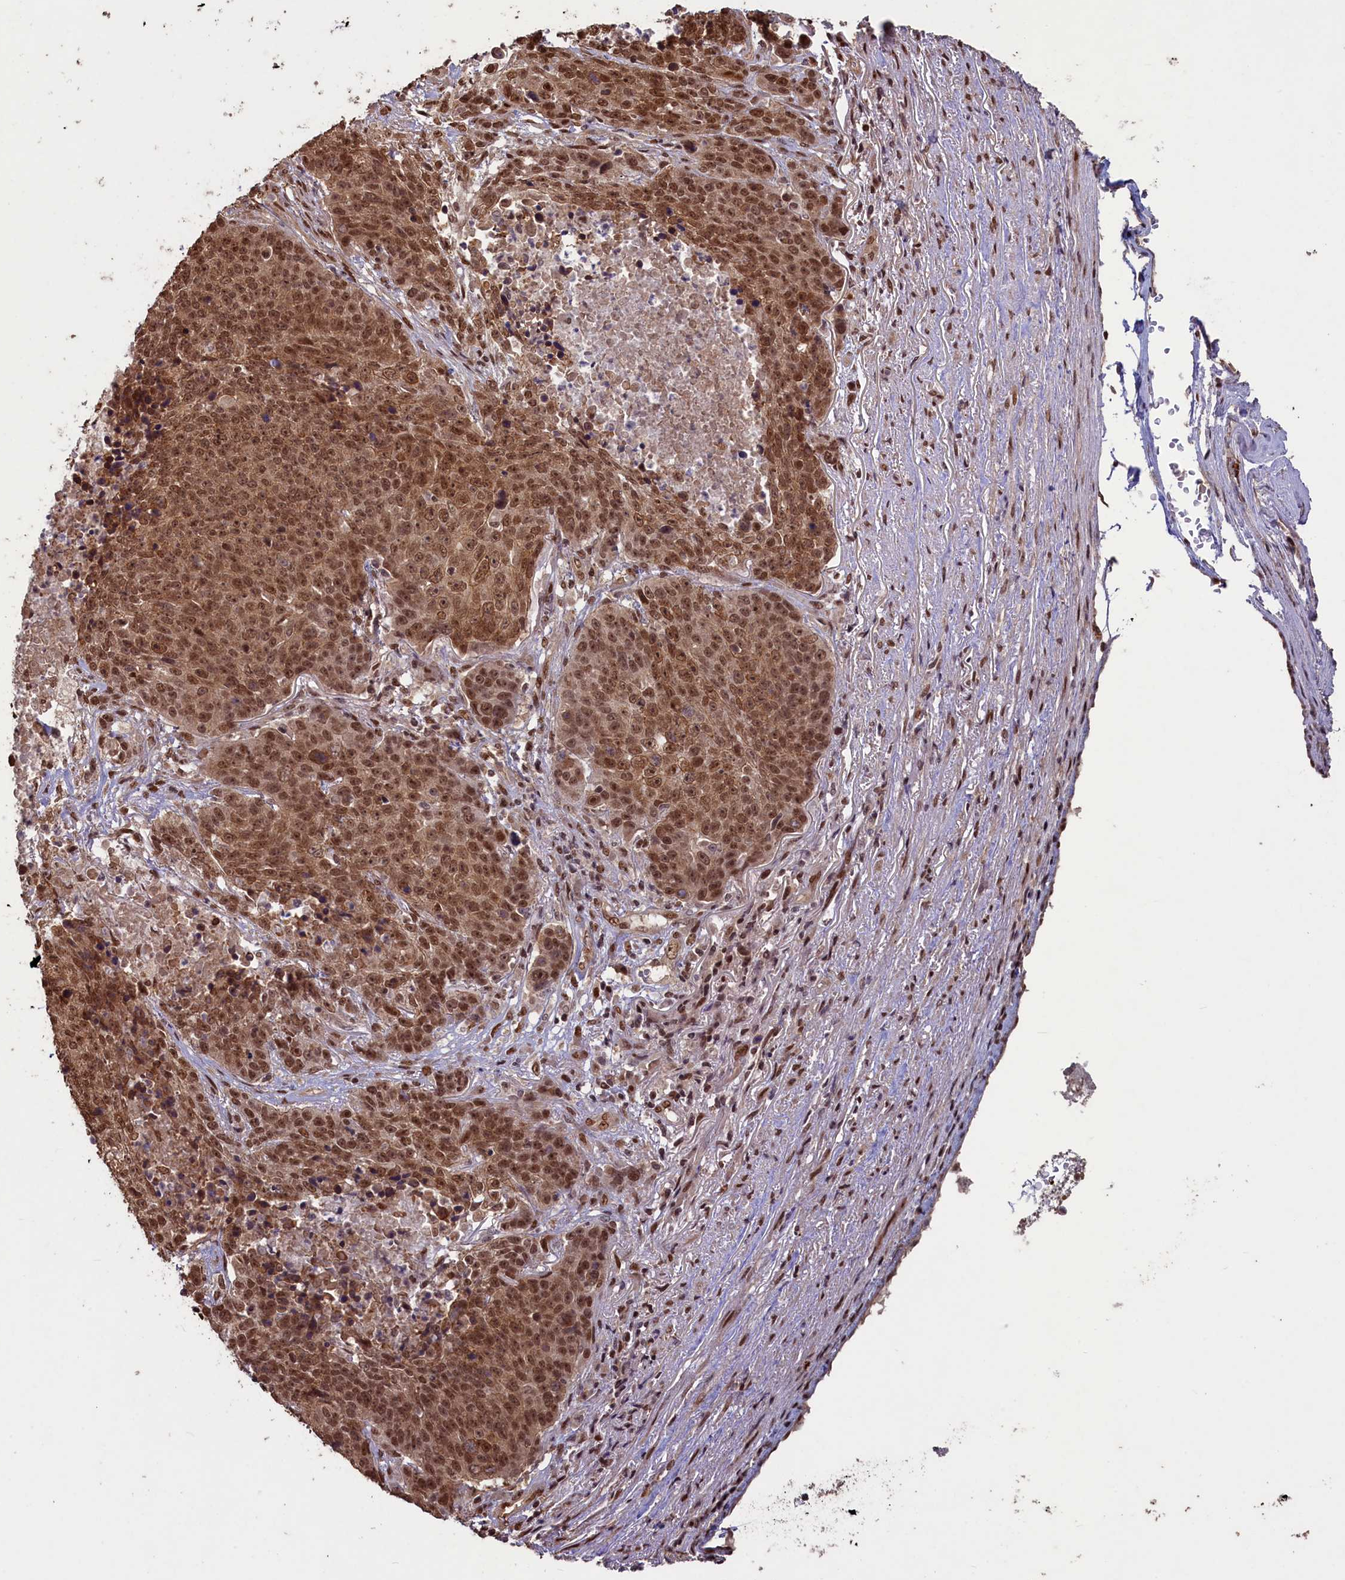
{"staining": {"intensity": "moderate", "quantity": ">75%", "location": "nuclear"}, "tissue": "lung cancer", "cell_type": "Tumor cells", "image_type": "cancer", "snomed": [{"axis": "morphology", "description": "Normal tissue, NOS"}, {"axis": "morphology", "description": "Squamous cell carcinoma, NOS"}, {"axis": "topography", "description": "Lymph node"}, {"axis": "topography", "description": "Lung"}], "caption": "Tumor cells display medium levels of moderate nuclear staining in about >75% of cells in squamous cell carcinoma (lung).", "gene": "NAE1", "patient": {"sex": "male", "age": 66}}